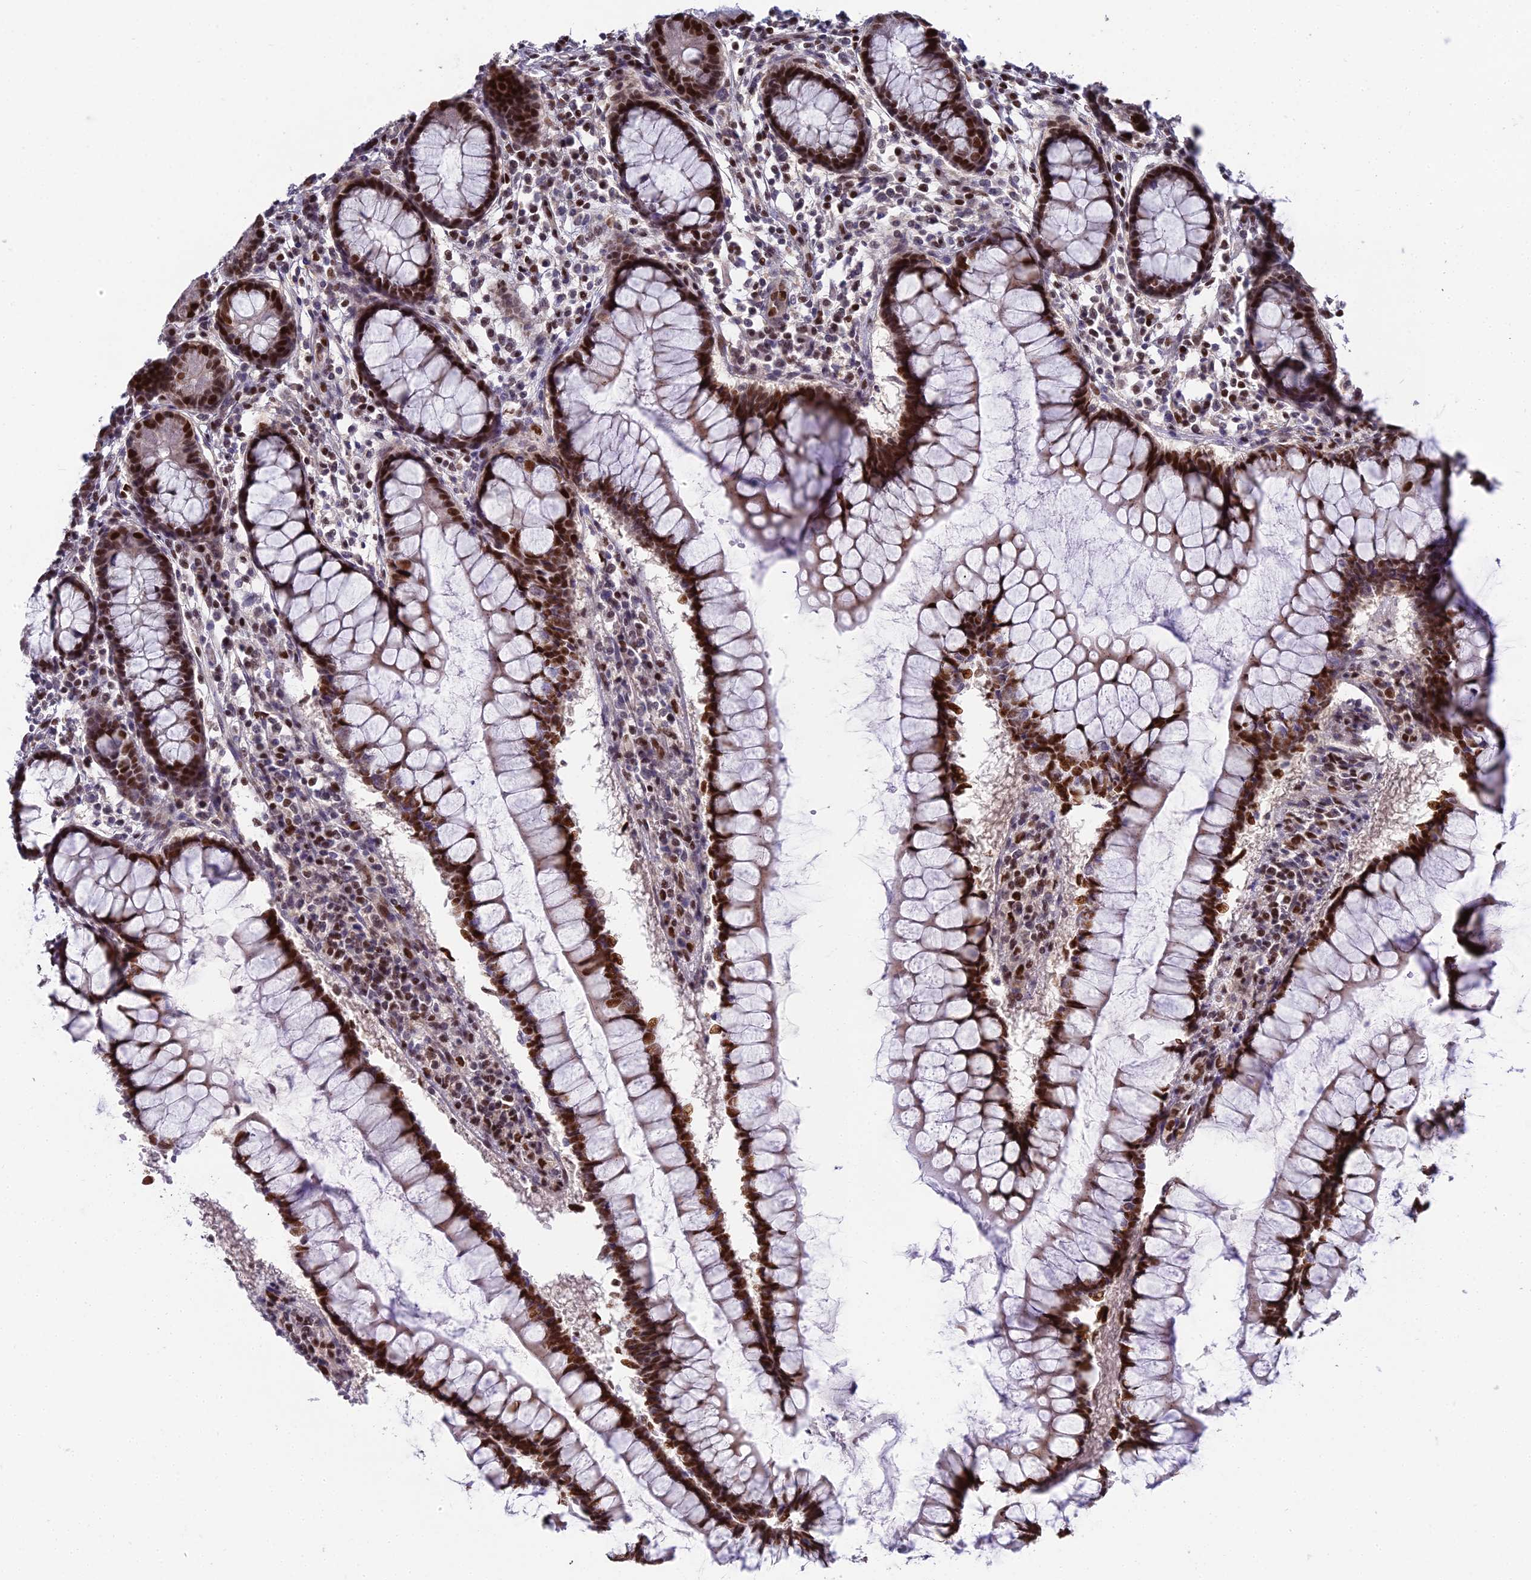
{"staining": {"intensity": "moderate", "quantity": ">75%", "location": "nuclear"}, "tissue": "colon", "cell_type": "Endothelial cells", "image_type": "normal", "snomed": [{"axis": "morphology", "description": "Normal tissue, NOS"}, {"axis": "morphology", "description": "Adenocarcinoma, NOS"}, {"axis": "topography", "description": "Colon"}], "caption": "High-magnification brightfield microscopy of unremarkable colon stained with DAB (brown) and counterstained with hematoxylin (blue). endothelial cells exhibit moderate nuclear staining is appreciated in about>75% of cells.", "gene": "ZNF707", "patient": {"sex": "female", "age": 55}}